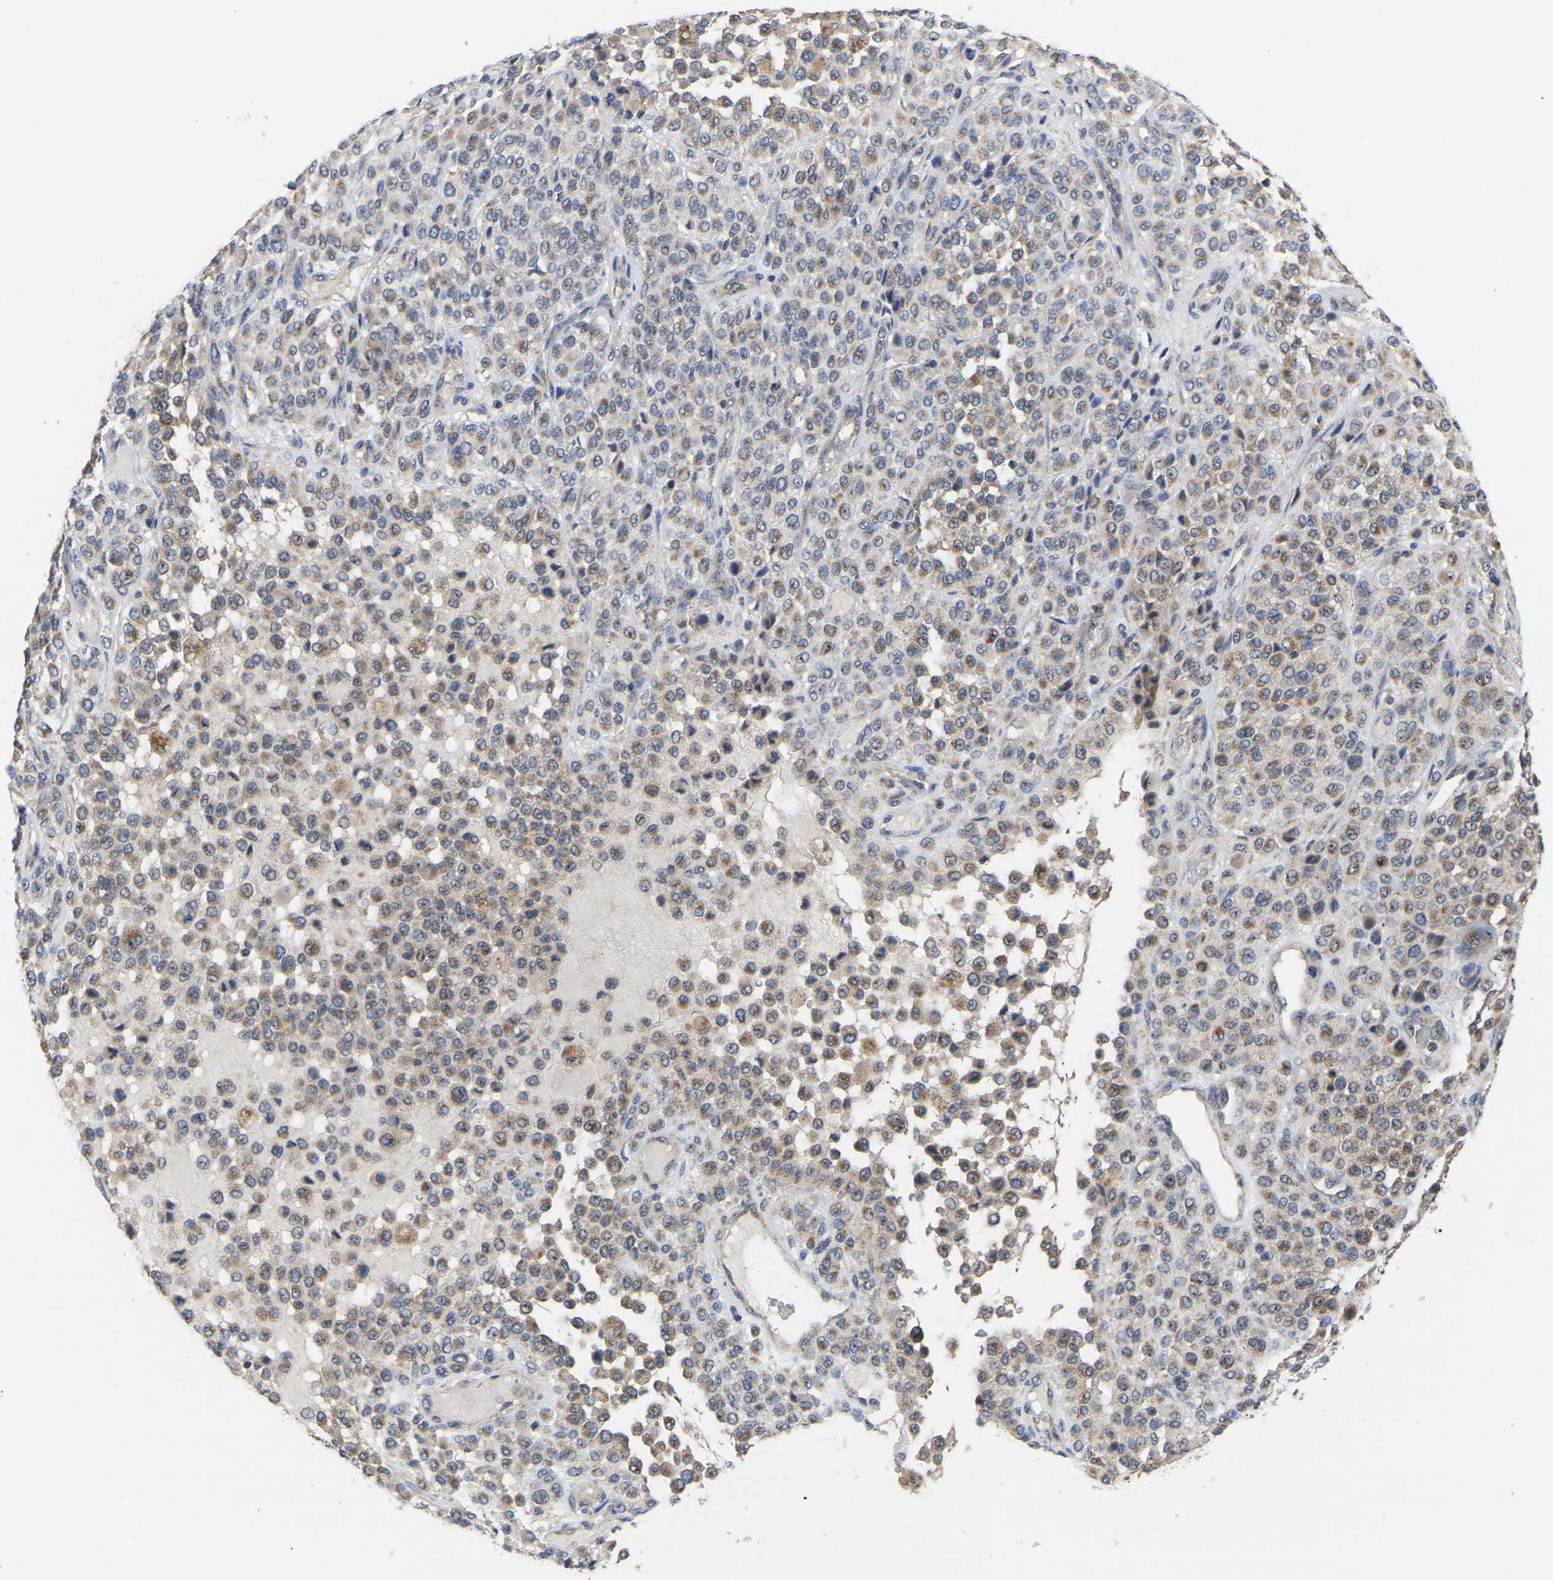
{"staining": {"intensity": "moderate", "quantity": ">75%", "location": "cytoplasmic/membranous"}, "tissue": "melanoma", "cell_type": "Tumor cells", "image_type": "cancer", "snomed": [{"axis": "morphology", "description": "Malignant melanoma, Metastatic site"}, {"axis": "topography", "description": "Pancreas"}], "caption": "Protein positivity by IHC shows moderate cytoplasmic/membranous positivity in about >75% of tumor cells in melanoma.", "gene": "NOP53", "patient": {"sex": "female", "age": 30}}